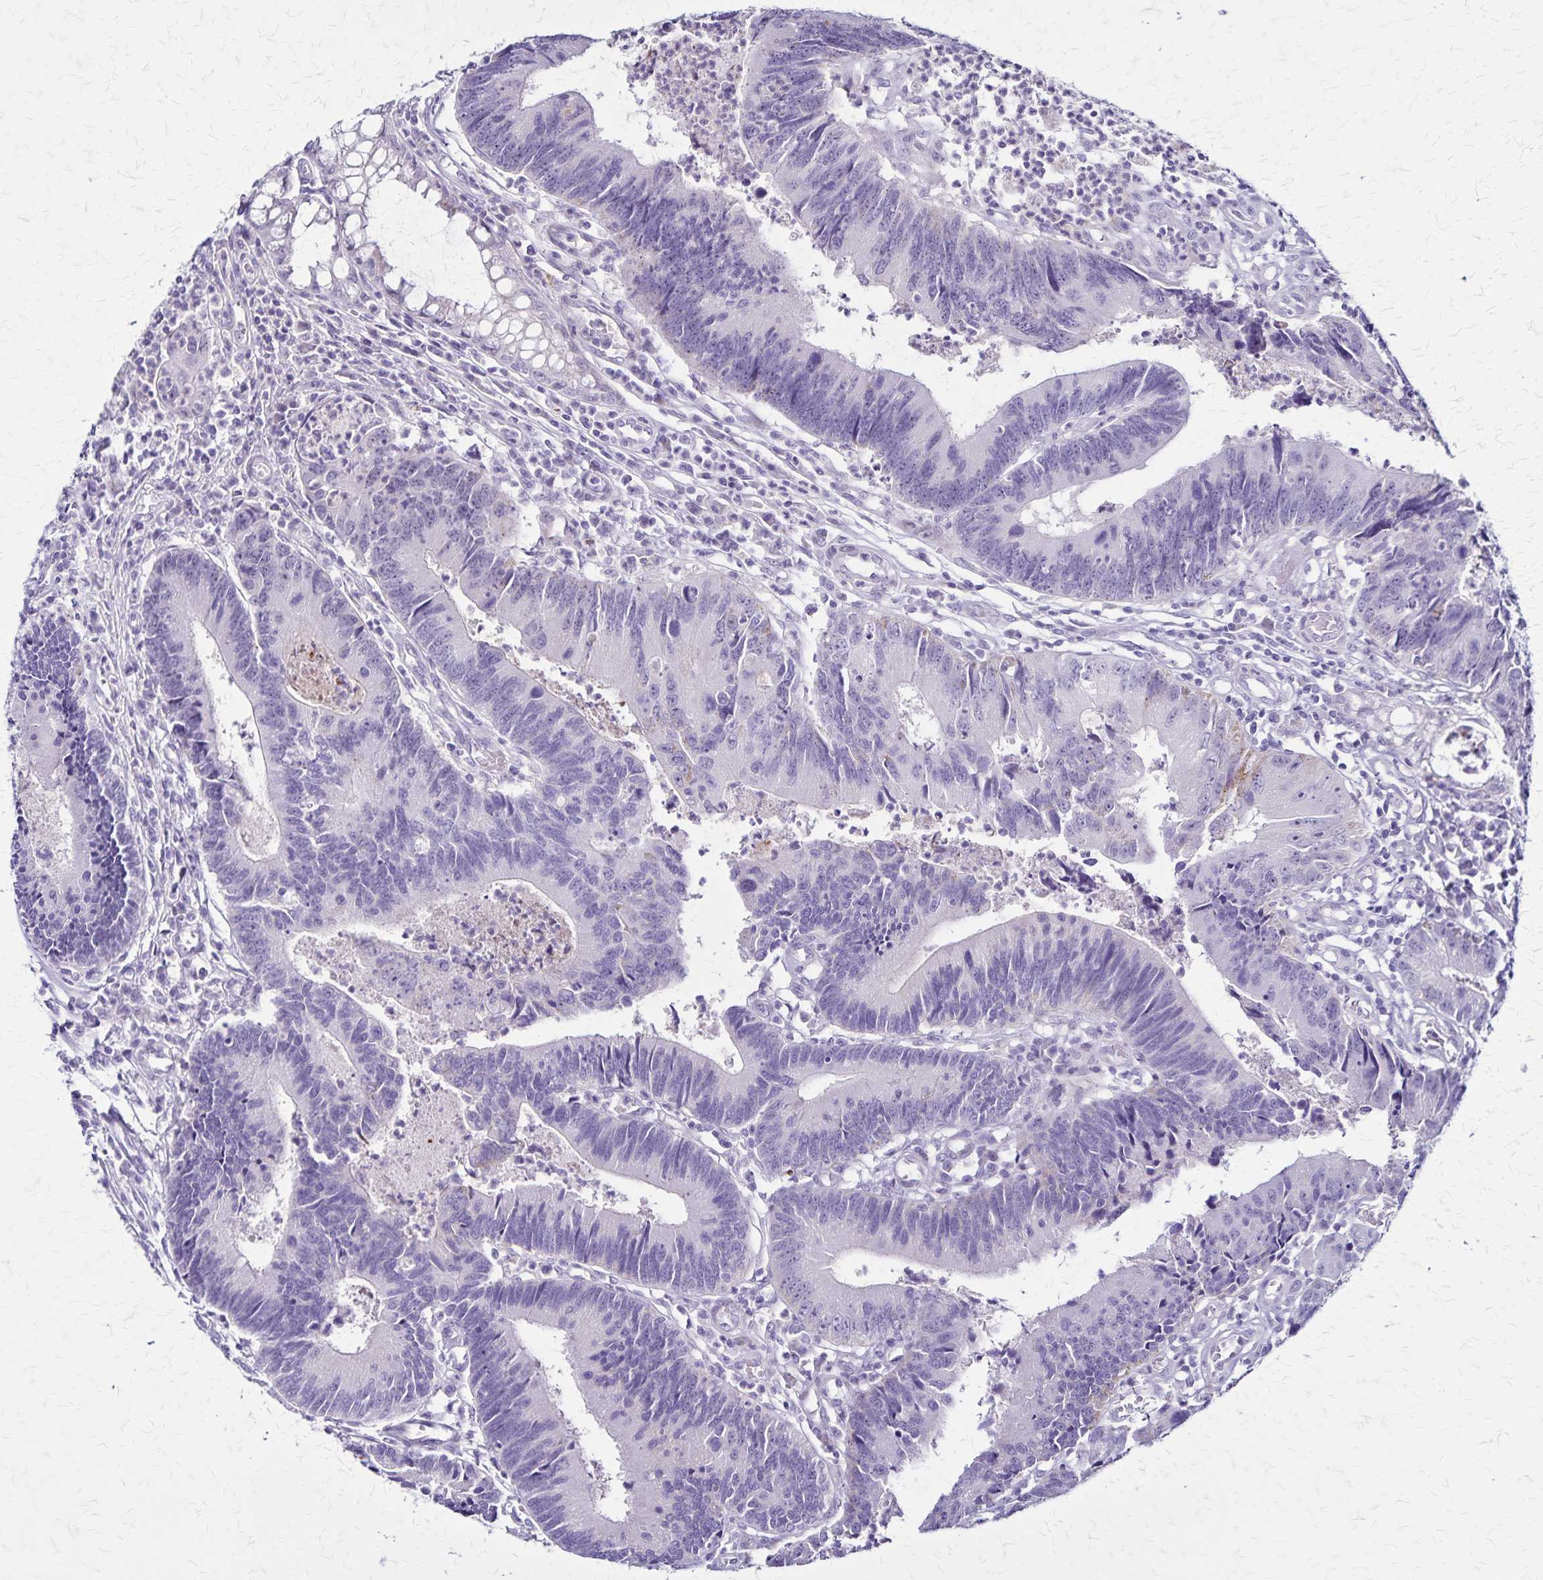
{"staining": {"intensity": "negative", "quantity": "none", "location": "none"}, "tissue": "colorectal cancer", "cell_type": "Tumor cells", "image_type": "cancer", "snomed": [{"axis": "morphology", "description": "Adenocarcinoma, NOS"}, {"axis": "topography", "description": "Colon"}], "caption": "This is an immunohistochemistry (IHC) micrograph of human adenocarcinoma (colorectal). There is no positivity in tumor cells.", "gene": "OR51B5", "patient": {"sex": "female", "age": 67}}